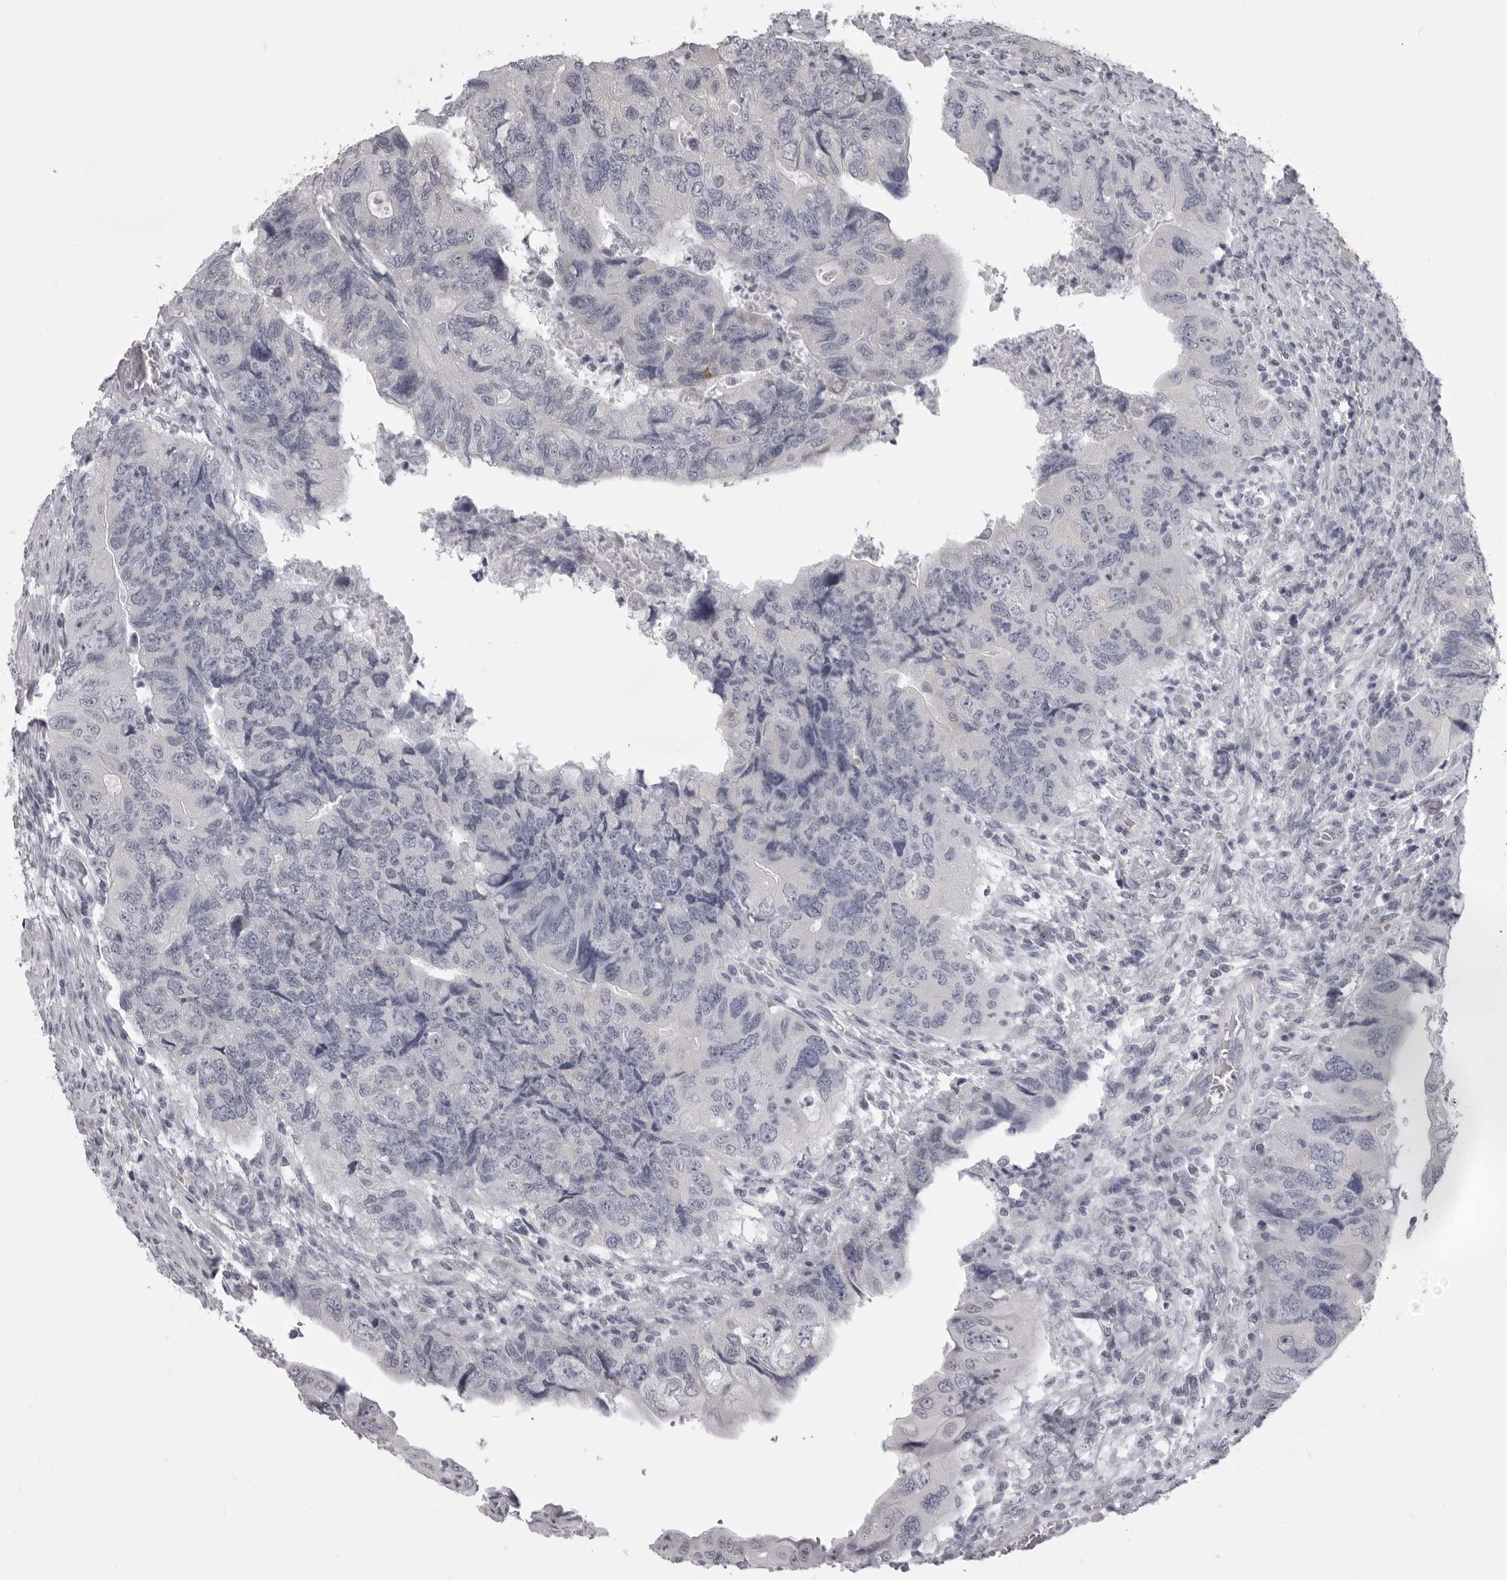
{"staining": {"intensity": "negative", "quantity": "none", "location": "none"}, "tissue": "colorectal cancer", "cell_type": "Tumor cells", "image_type": "cancer", "snomed": [{"axis": "morphology", "description": "Adenocarcinoma, NOS"}, {"axis": "topography", "description": "Rectum"}], "caption": "The histopathology image reveals no staining of tumor cells in colorectal cancer.", "gene": "EPHA10", "patient": {"sex": "male", "age": 63}}